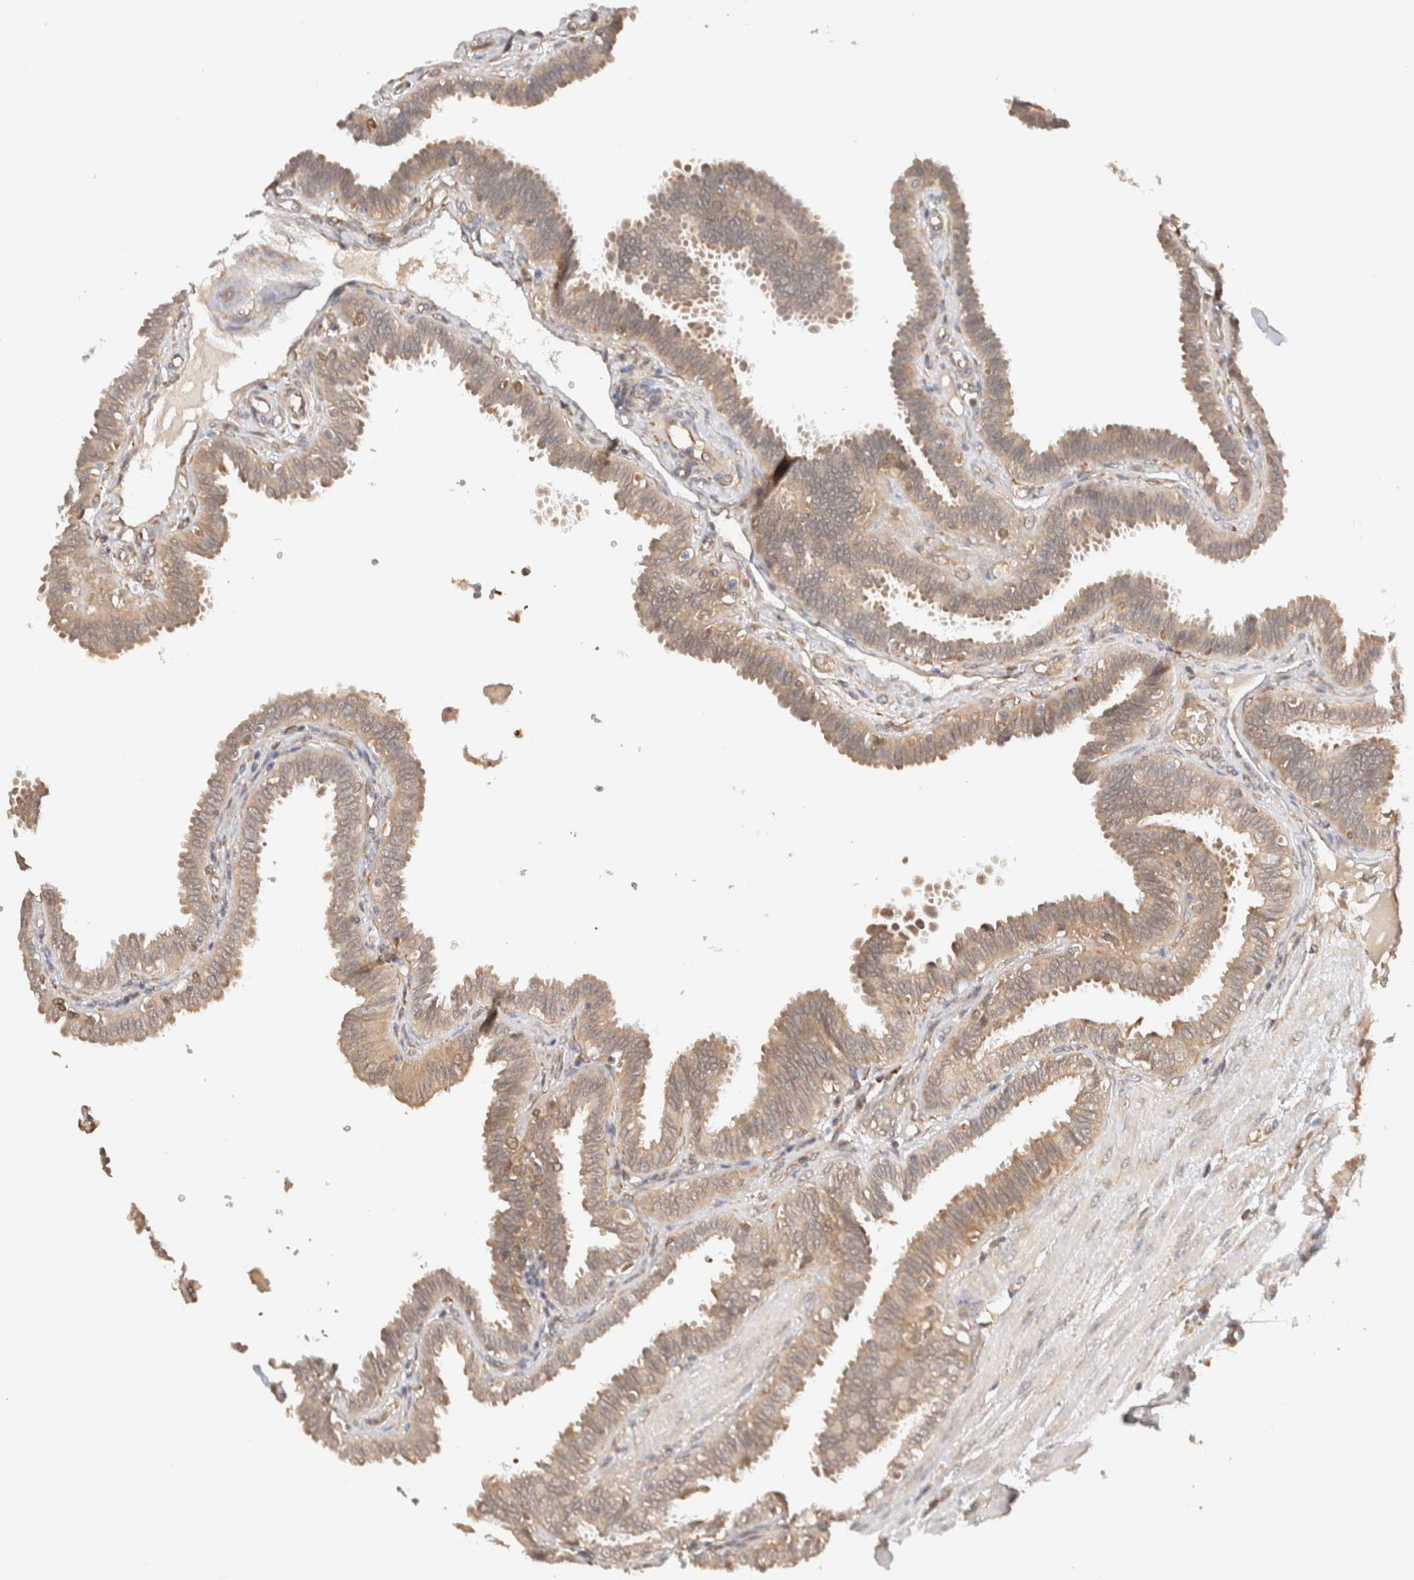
{"staining": {"intensity": "moderate", "quantity": "25%-75%", "location": "cytoplasmic/membranous"}, "tissue": "fallopian tube", "cell_type": "Glandular cells", "image_type": "normal", "snomed": [{"axis": "morphology", "description": "Normal tissue, NOS"}, {"axis": "topography", "description": "Fallopian tube"}], "caption": "Immunohistochemical staining of unremarkable fallopian tube shows 25%-75% levels of moderate cytoplasmic/membranous protein expression in approximately 25%-75% of glandular cells. The staining was performed using DAB (3,3'-diaminobenzidine), with brown indicating positive protein expression. Nuclei are stained blue with hematoxylin.", "gene": "SYVN1", "patient": {"sex": "female", "age": 32}}